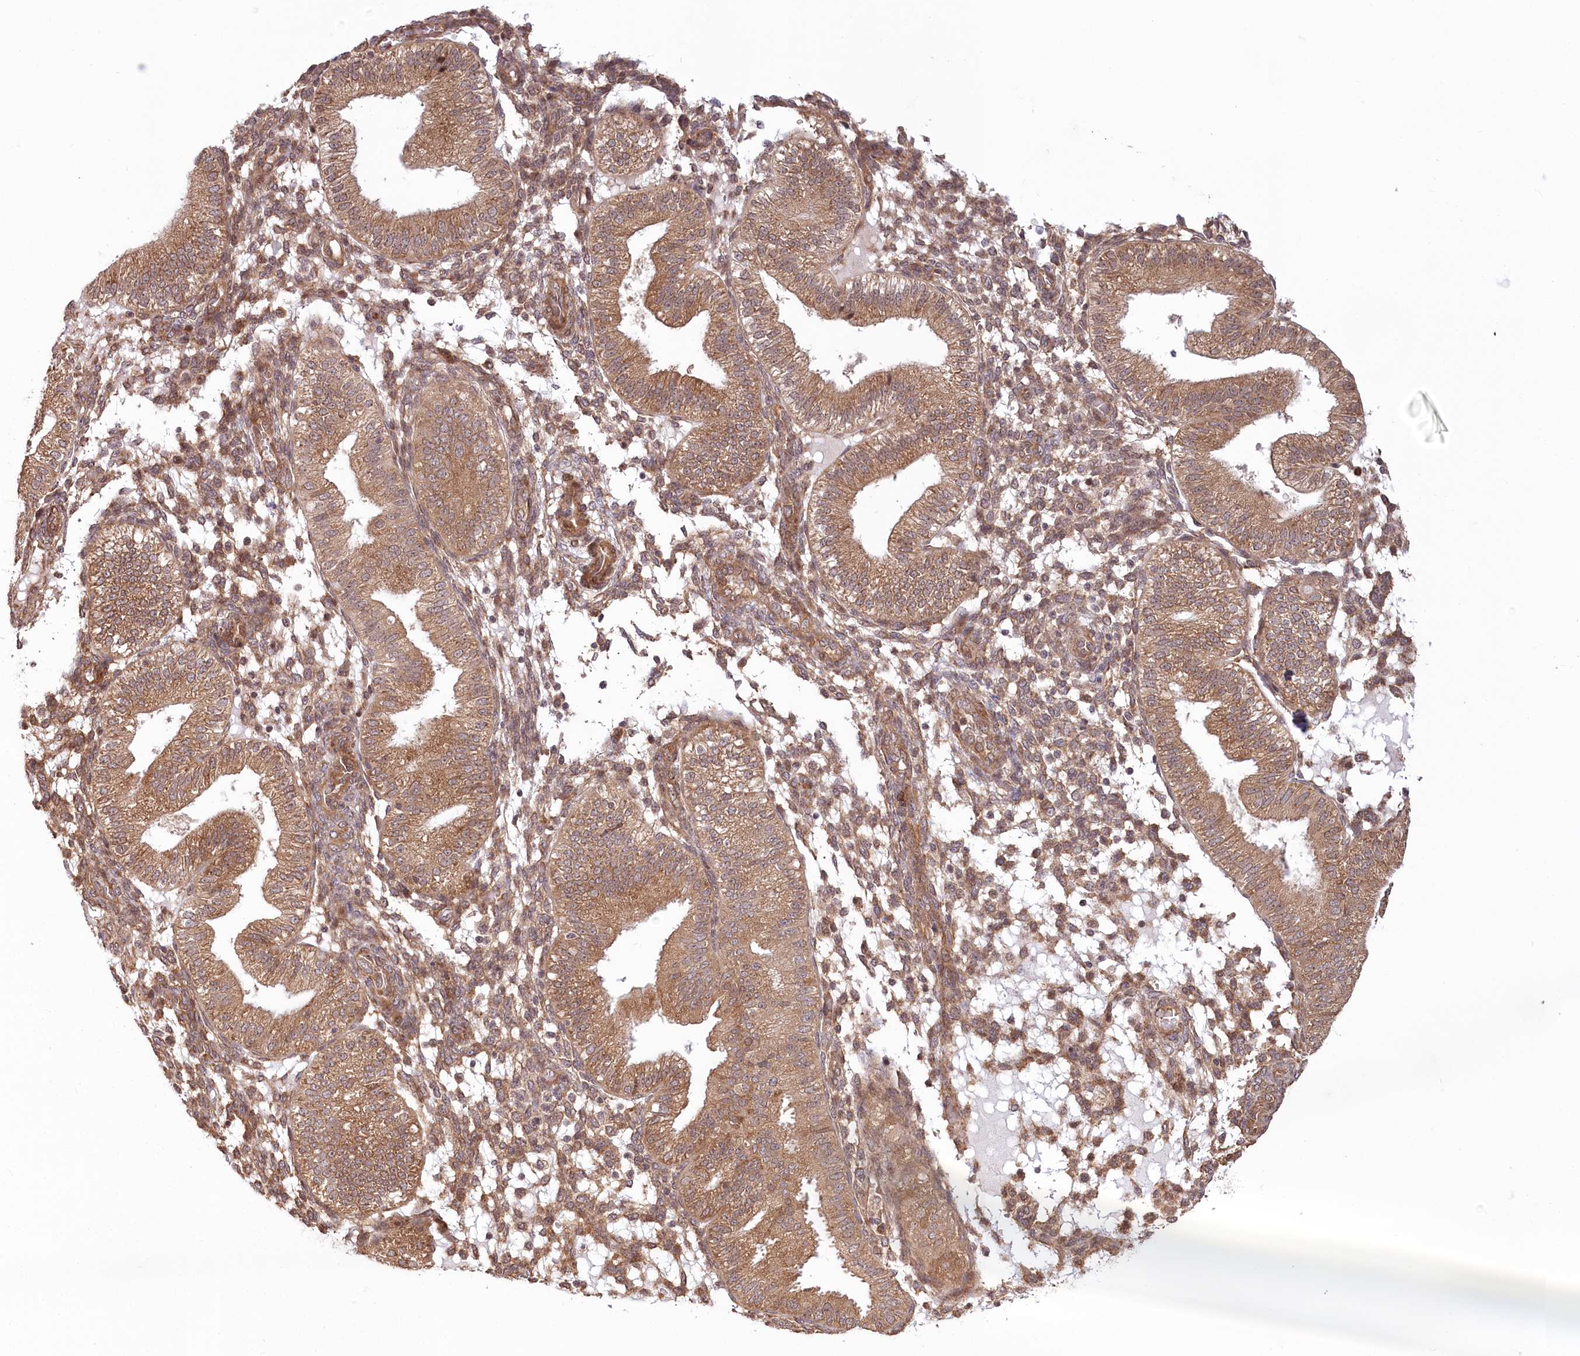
{"staining": {"intensity": "moderate", "quantity": "25%-75%", "location": "cytoplasmic/membranous"}, "tissue": "endometrium", "cell_type": "Cells in endometrial stroma", "image_type": "normal", "snomed": [{"axis": "morphology", "description": "Normal tissue, NOS"}, {"axis": "topography", "description": "Endometrium"}], "caption": "Brown immunohistochemical staining in benign human endometrium displays moderate cytoplasmic/membranous positivity in about 25%-75% of cells in endometrial stroma.", "gene": "CEP70", "patient": {"sex": "female", "age": 39}}